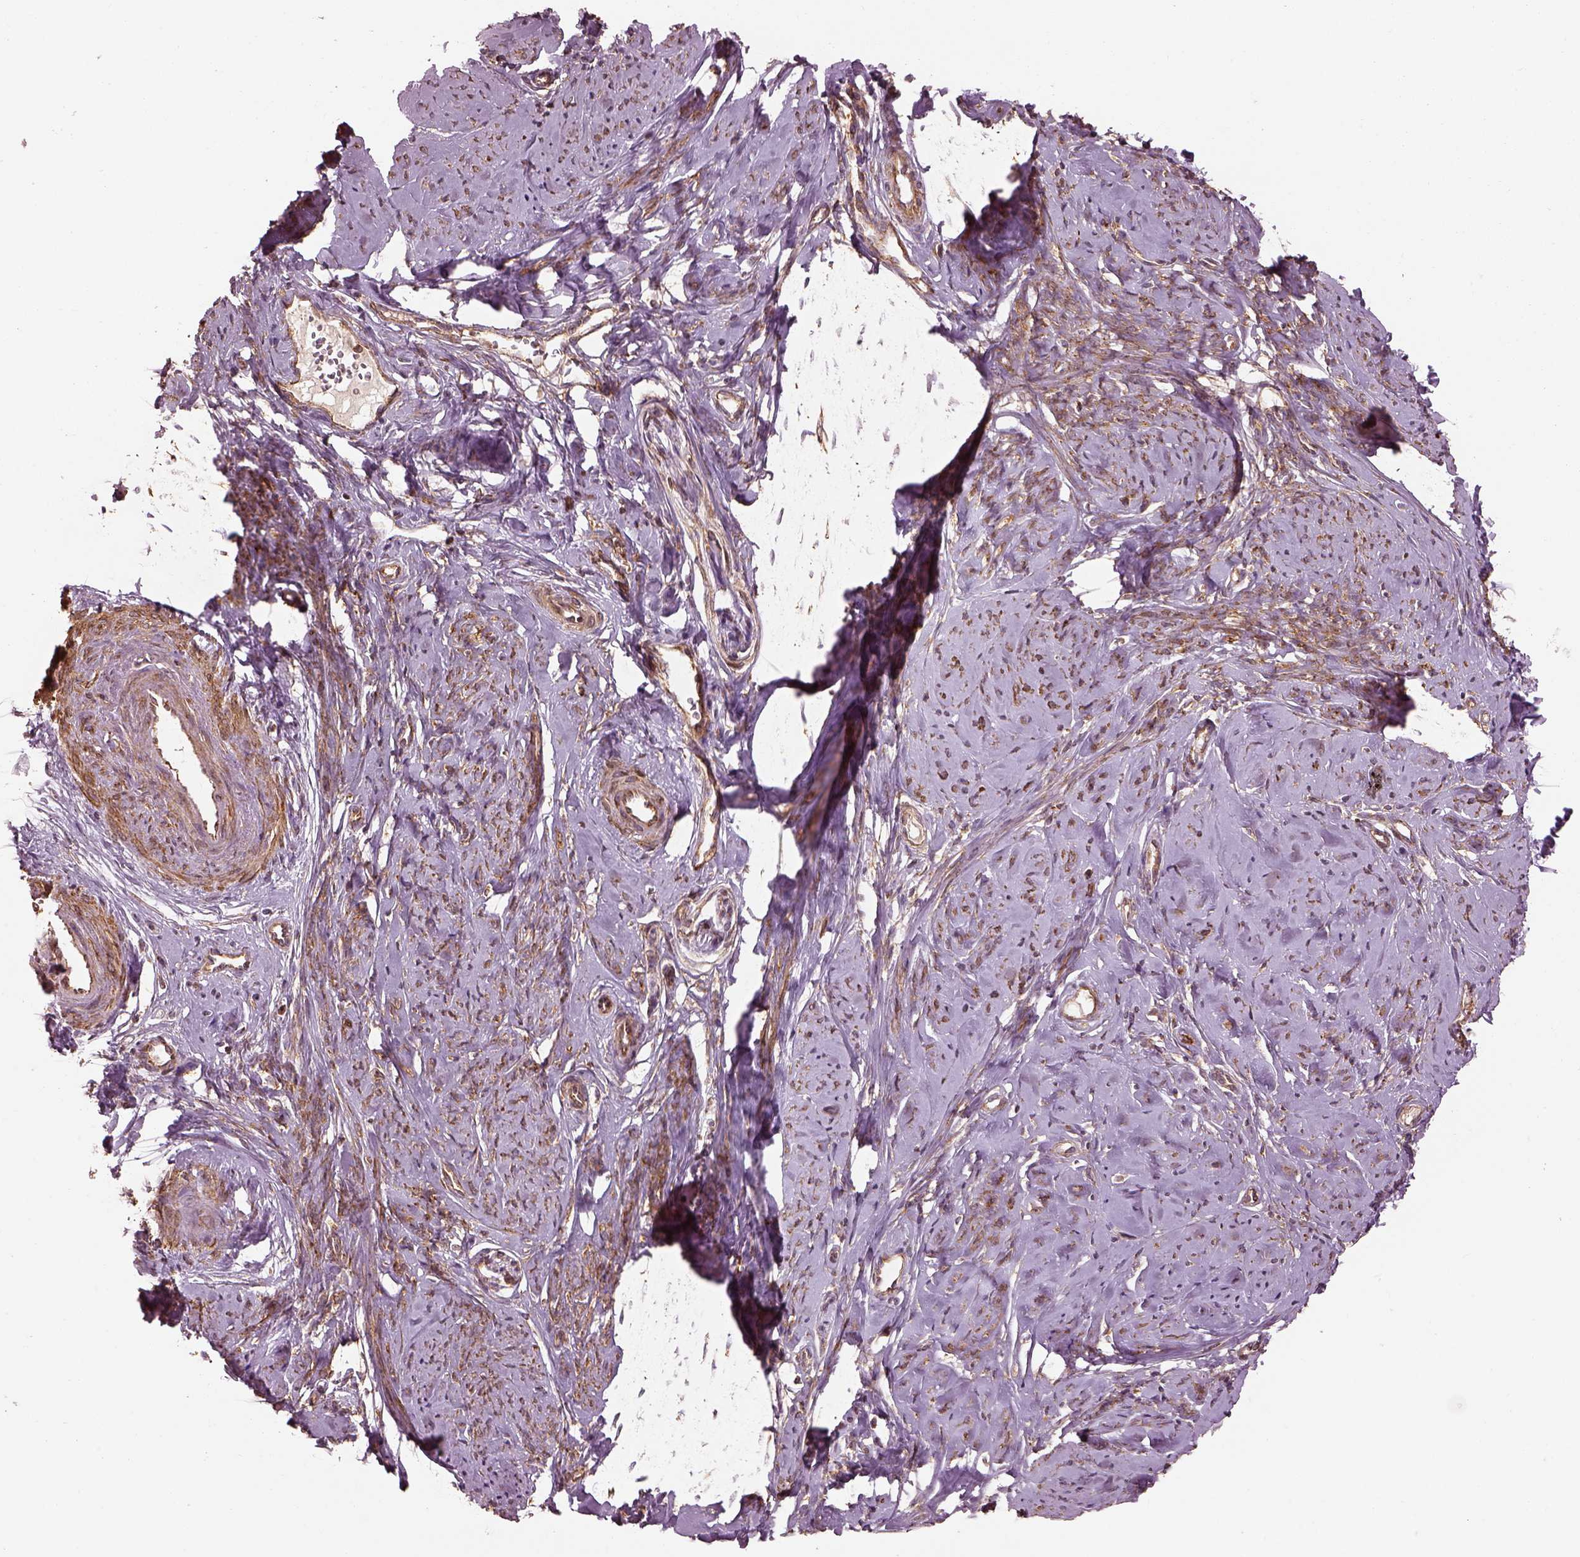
{"staining": {"intensity": "moderate", "quantity": "25%-75%", "location": "cytoplasmic/membranous"}, "tissue": "smooth muscle", "cell_type": "Smooth muscle cells", "image_type": "normal", "snomed": [{"axis": "morphology", "description": "Normal tissue, NOS"}, {"axis": "topography", "description": "Smooth muscle"}], "caption": "A micrograph of human smooth muscle stained for a protein reveals moderate cytoplasmic/membranous brown staining in smooth muscle cells. (IHC, brightfield microscopy, high magnification).", "gene": "LSM14A", "patient": {"sex": "female", "age": 48}}